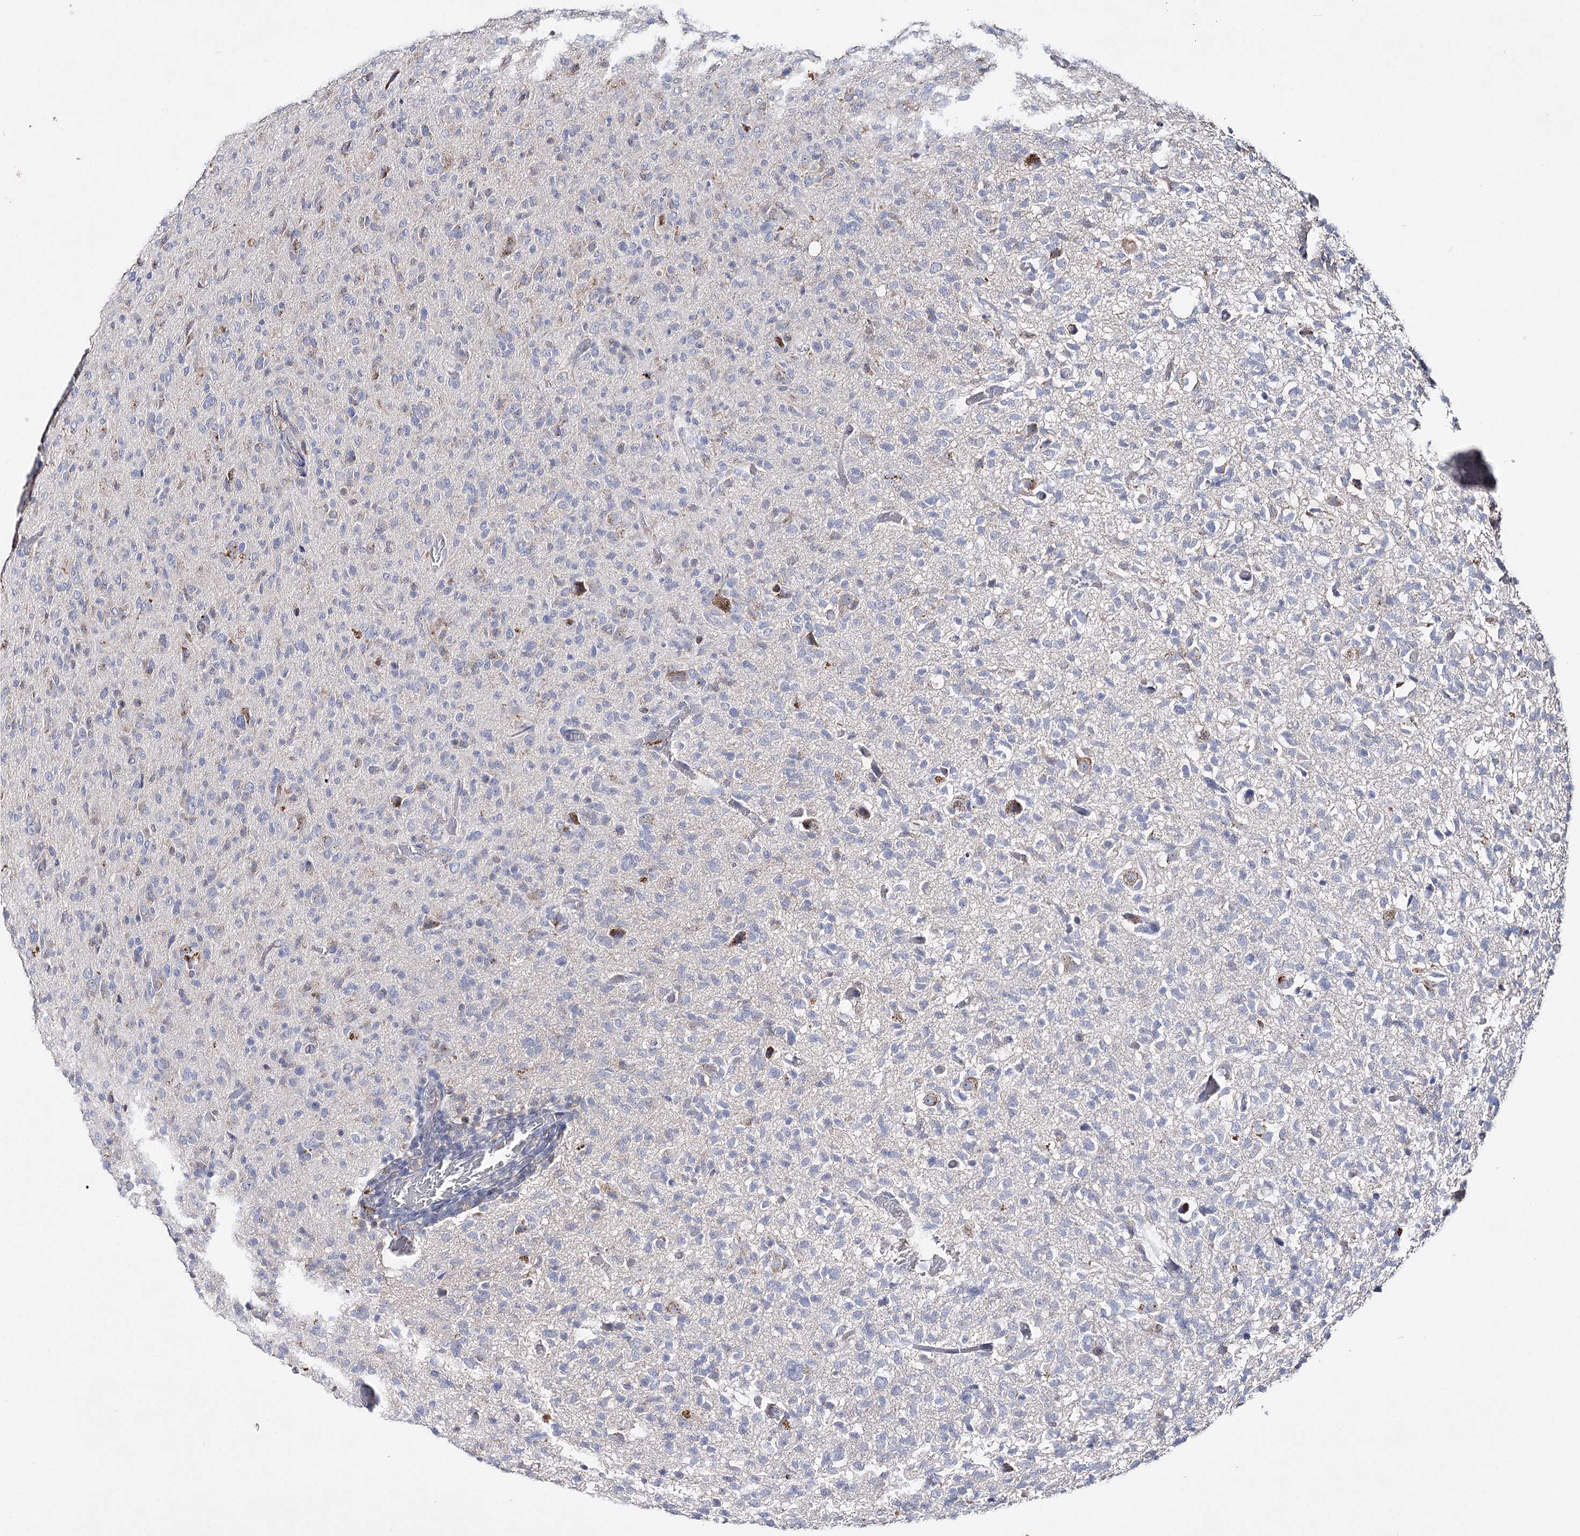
{"staining": {"intensity": "negative", "quantity": "none", "location": "none"}, "tissue": "glioma", "cell_type": "Tumor cells", "image_type": "cancer", "snomed": [{"axis": "morphology", "description": "Glioma, malignant, High grade"}, {"axis": "topography", "description": "Brain"}], "caption": "There is no significant positivity in tumor cells of glioma.", "gene": "IL1RAP", "patient": {"sex": "female", "age": 57}}